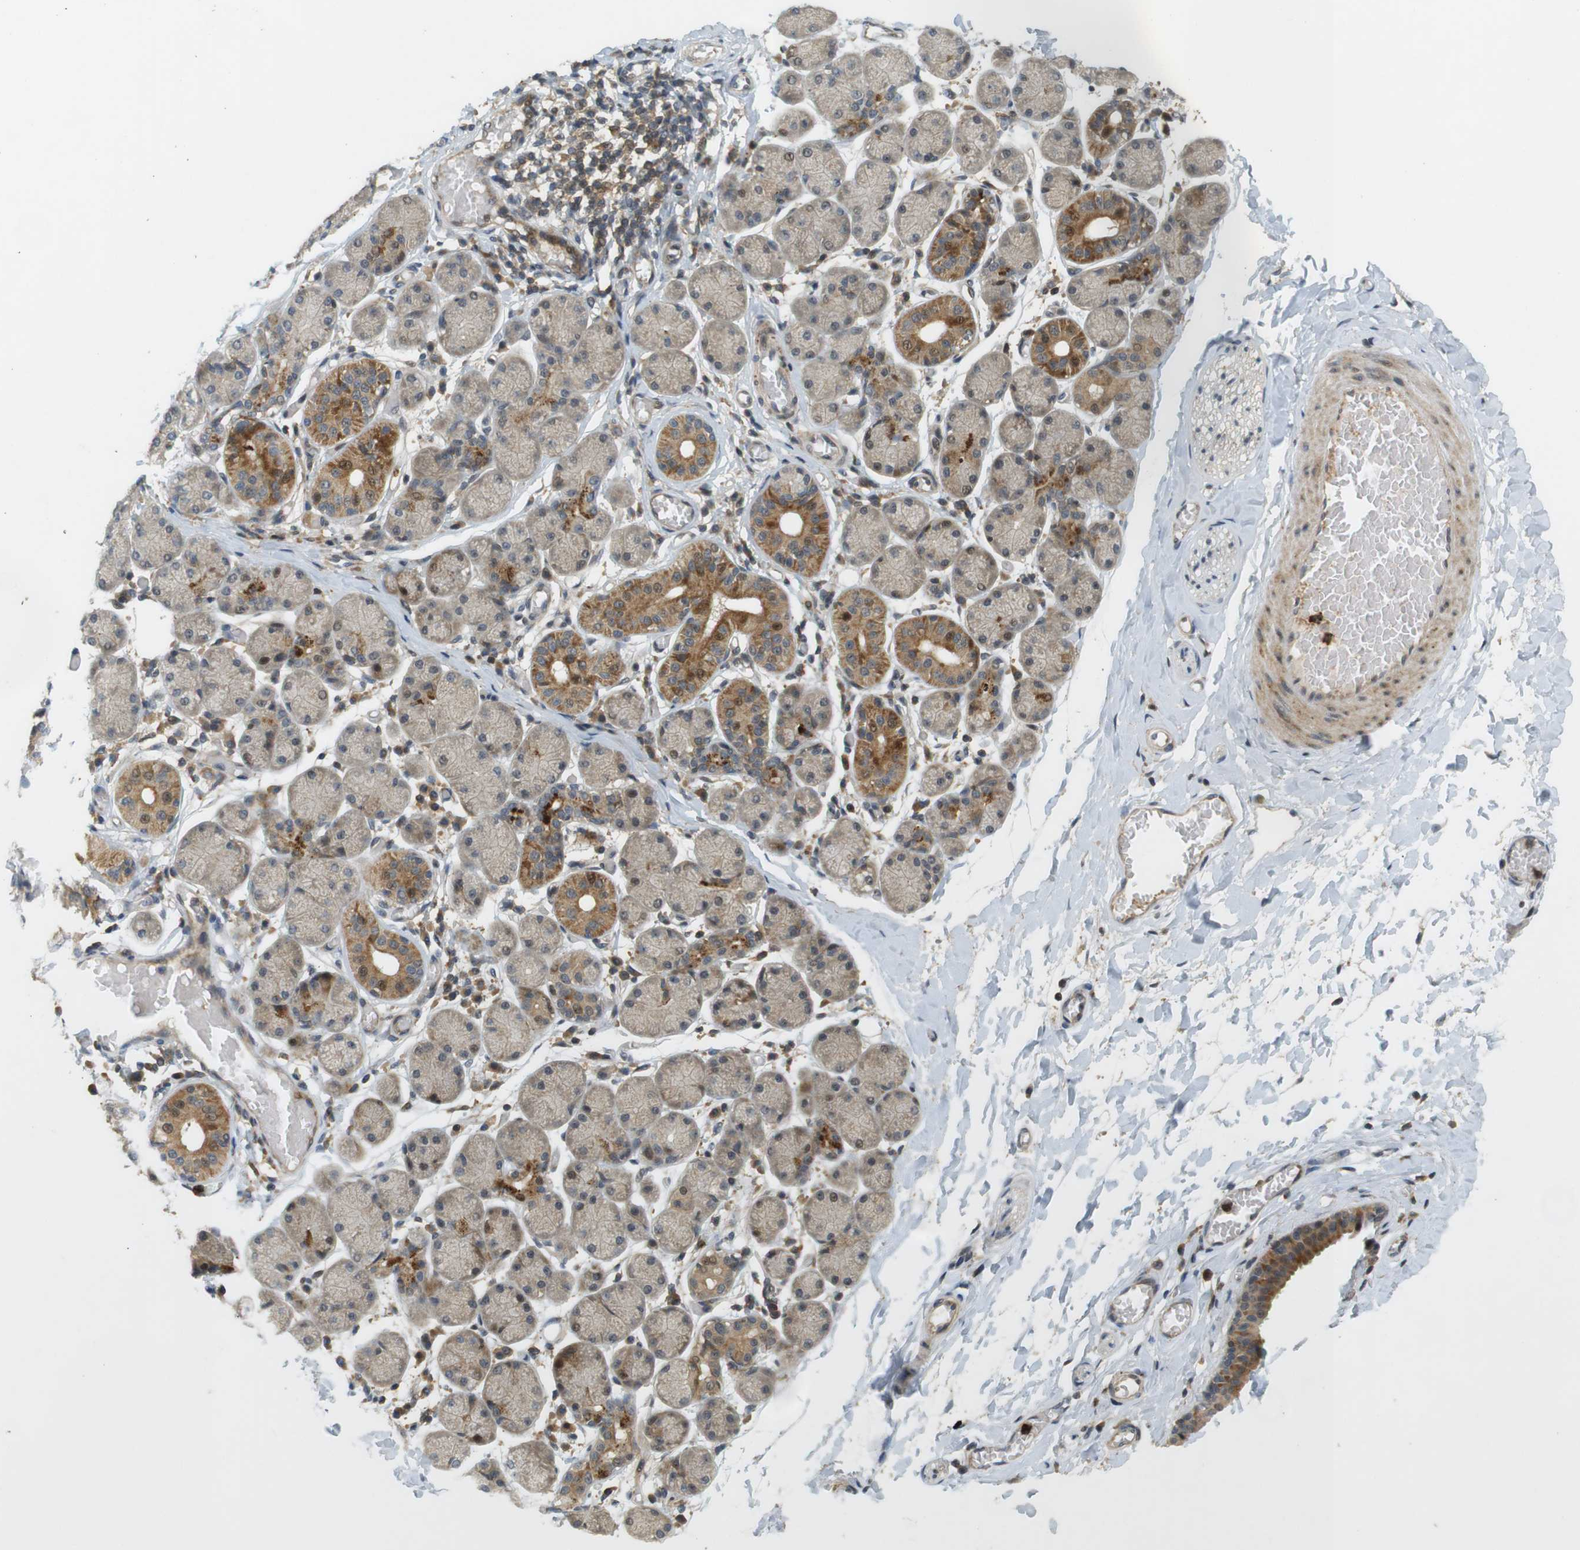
{"staining": {"intensity": "moderate", "quantity": "25%-75%", "location": "cytoplasmic/membranous"}, "tissue": "salivary gland", "cell_type": "Glandular cells", "image_type": "normal", "snomed": [{"axis": "morphology", "description": "Normal tissue, NOS"}, {"axis": "topography", "description": "Salivary gland"}], "caption": "Protein expression analysis of normal salivary gland displays moderate cytoplasmic/membranous positivity in about 25%-75% of glandular cells.", "gene": "TMX3", "patient": {"sex": "female", "age": 24}}